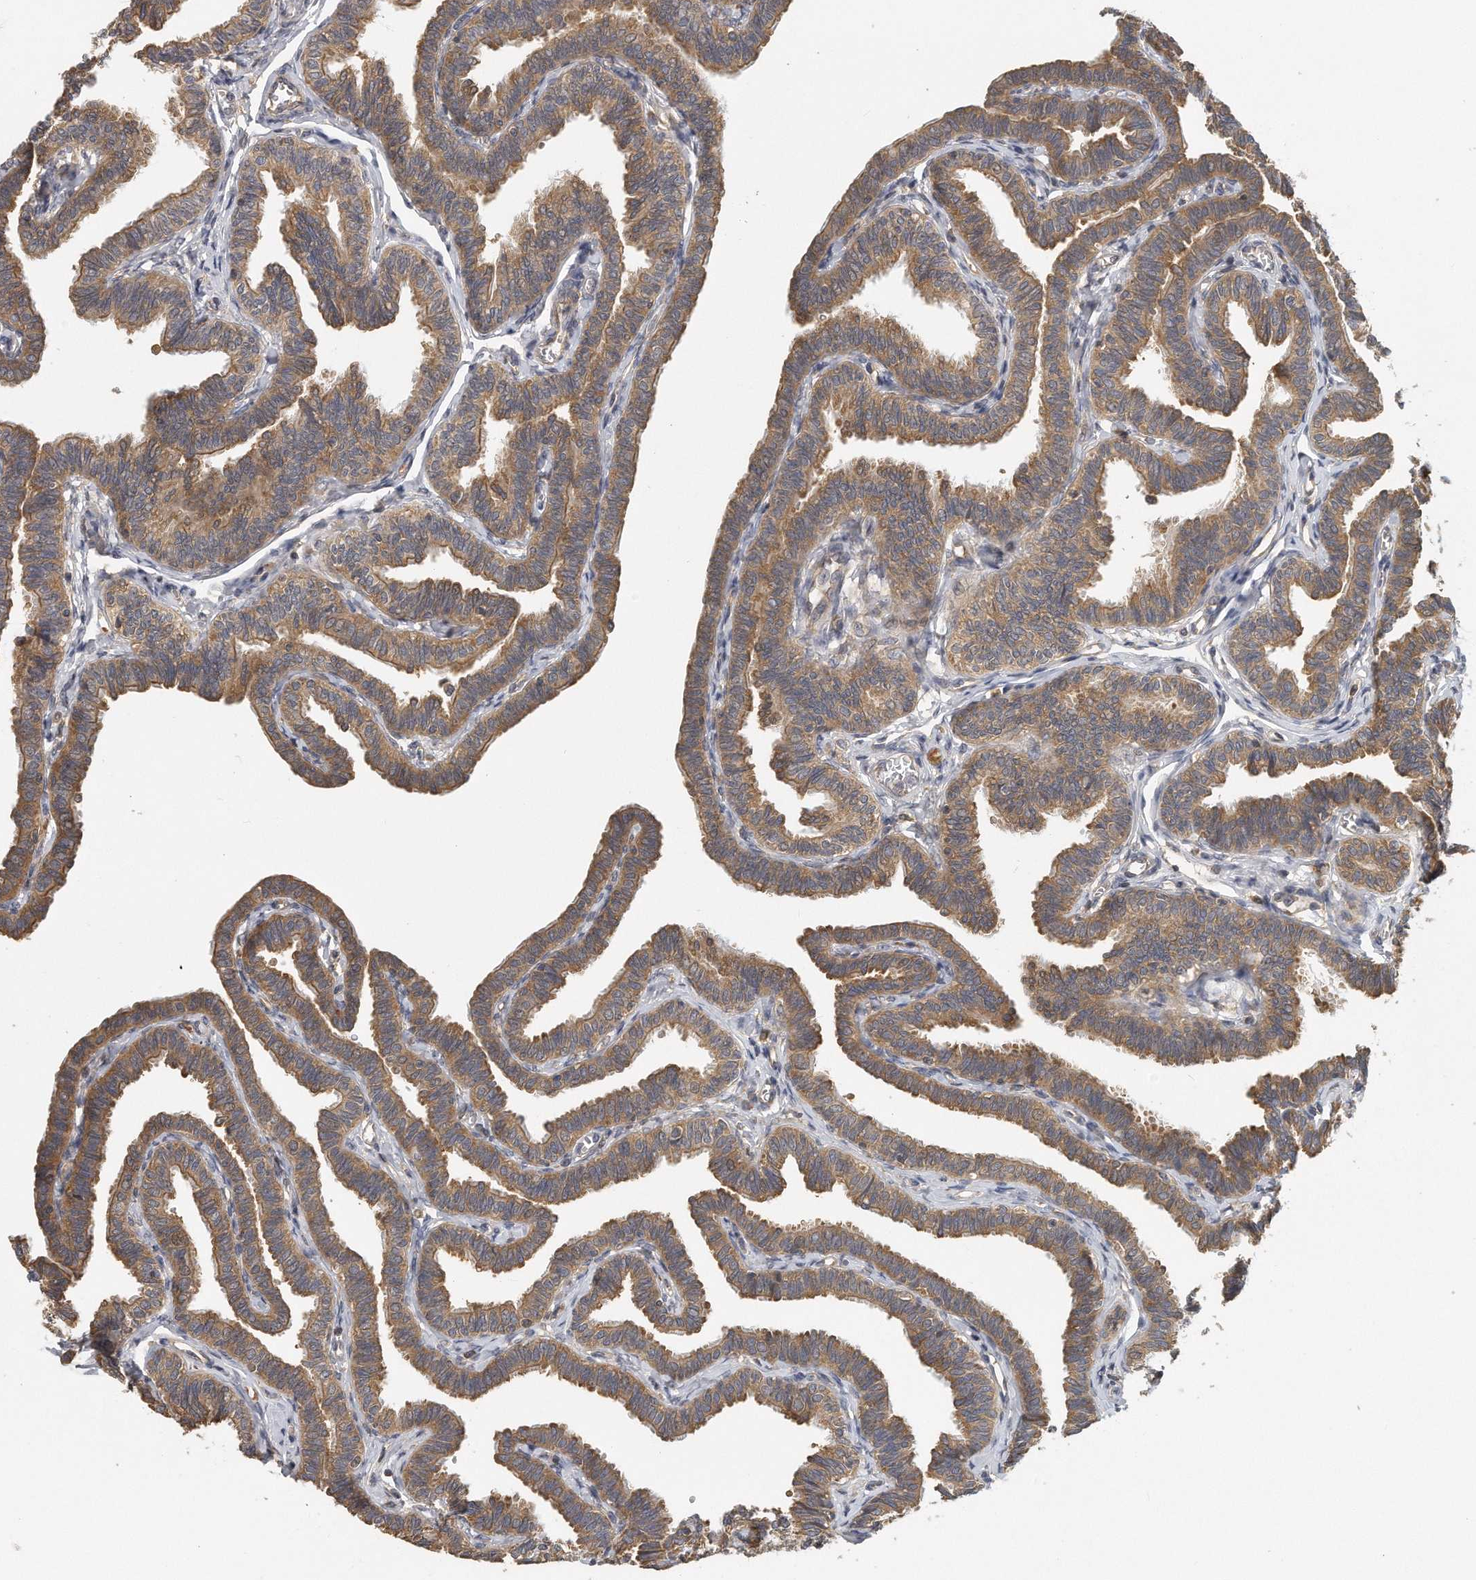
{"staining": {"intensity": "moderate", "quantity": ">75%", "location": "cytoplasmic/membranous"}, "tissue": "fallopian tube", "cell_type": "Glandular cells", "image_type": "normal", "snomed": [{"axis": "morphology", "description": "Normal tissue, NOS"}, {"axis": "topography", "description": "Fallopian tube"}, {"axis": "topography", "description": "Ovary"}], "caption": "Protein staining of benign fallopian tube exhibits moderate cytoplasmic/membranous expression in approximately >75% of glandular cells.", "gene": "EIF3I", "patient": {"sex": "female", "age": 23}}